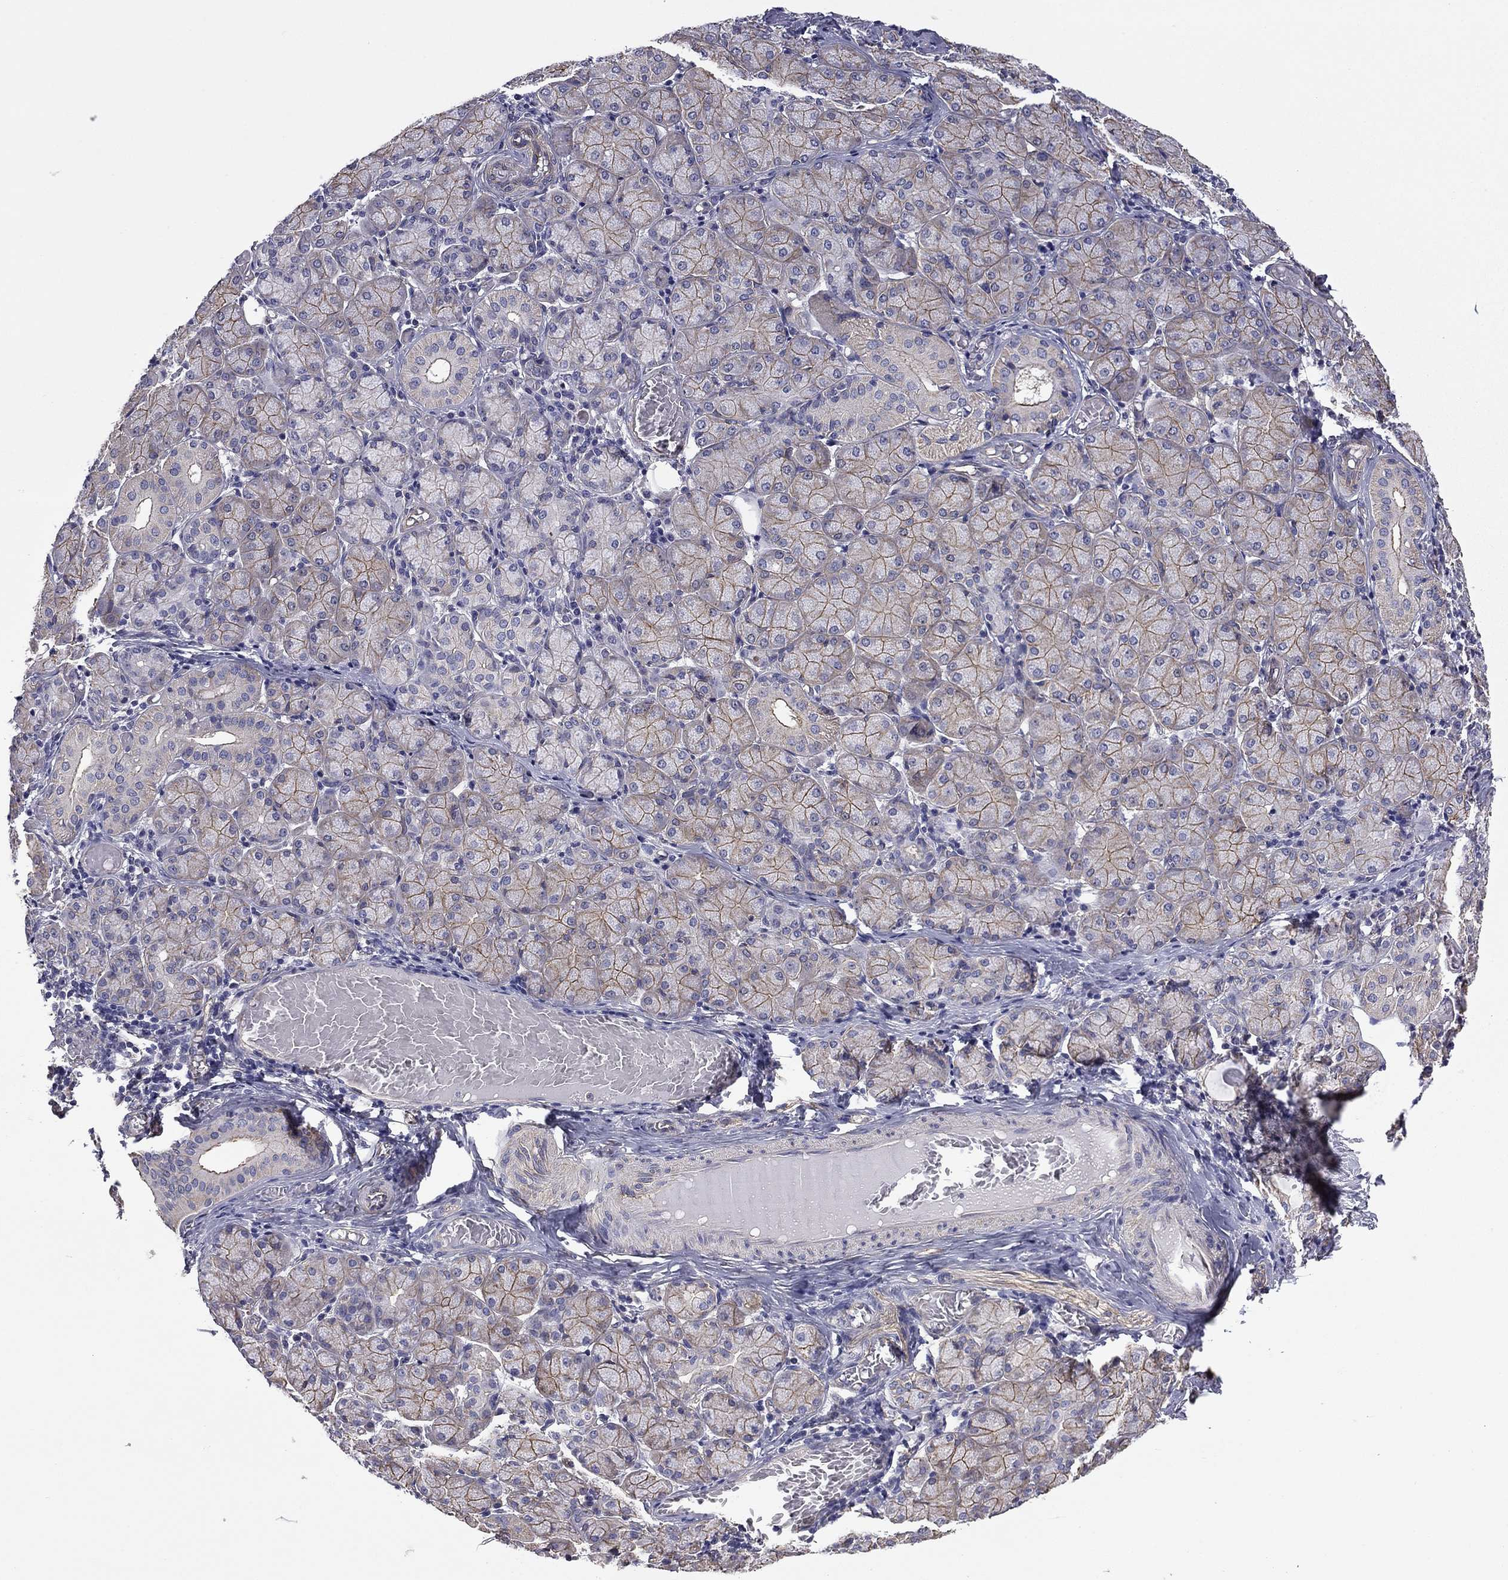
{"staining": {"intensity": "strong", "quantity": "25%-75%", "location": "cytoplasmic/membranous"}, "tissue": "salivary gland", "cell_type": "Glandular cells", "image_type": "normal", "snomed": [{"axis": "morphology", "description": "Normal tissue, NOS"}, {"axis": "topography", "description": "Salivary gland"}, {"axis": "topography", "description": "Peripheral nerve tissue"}], "caption": "DAB (3,3'-diaminobenzidine) immunohistochemical staining of benign salivary gland displays strong cytoplasmic/membranous protein expression in about 25%-75% of glandular cells.", "gene": "TCHH", "patient": {"sex": "female", "age": 24}}